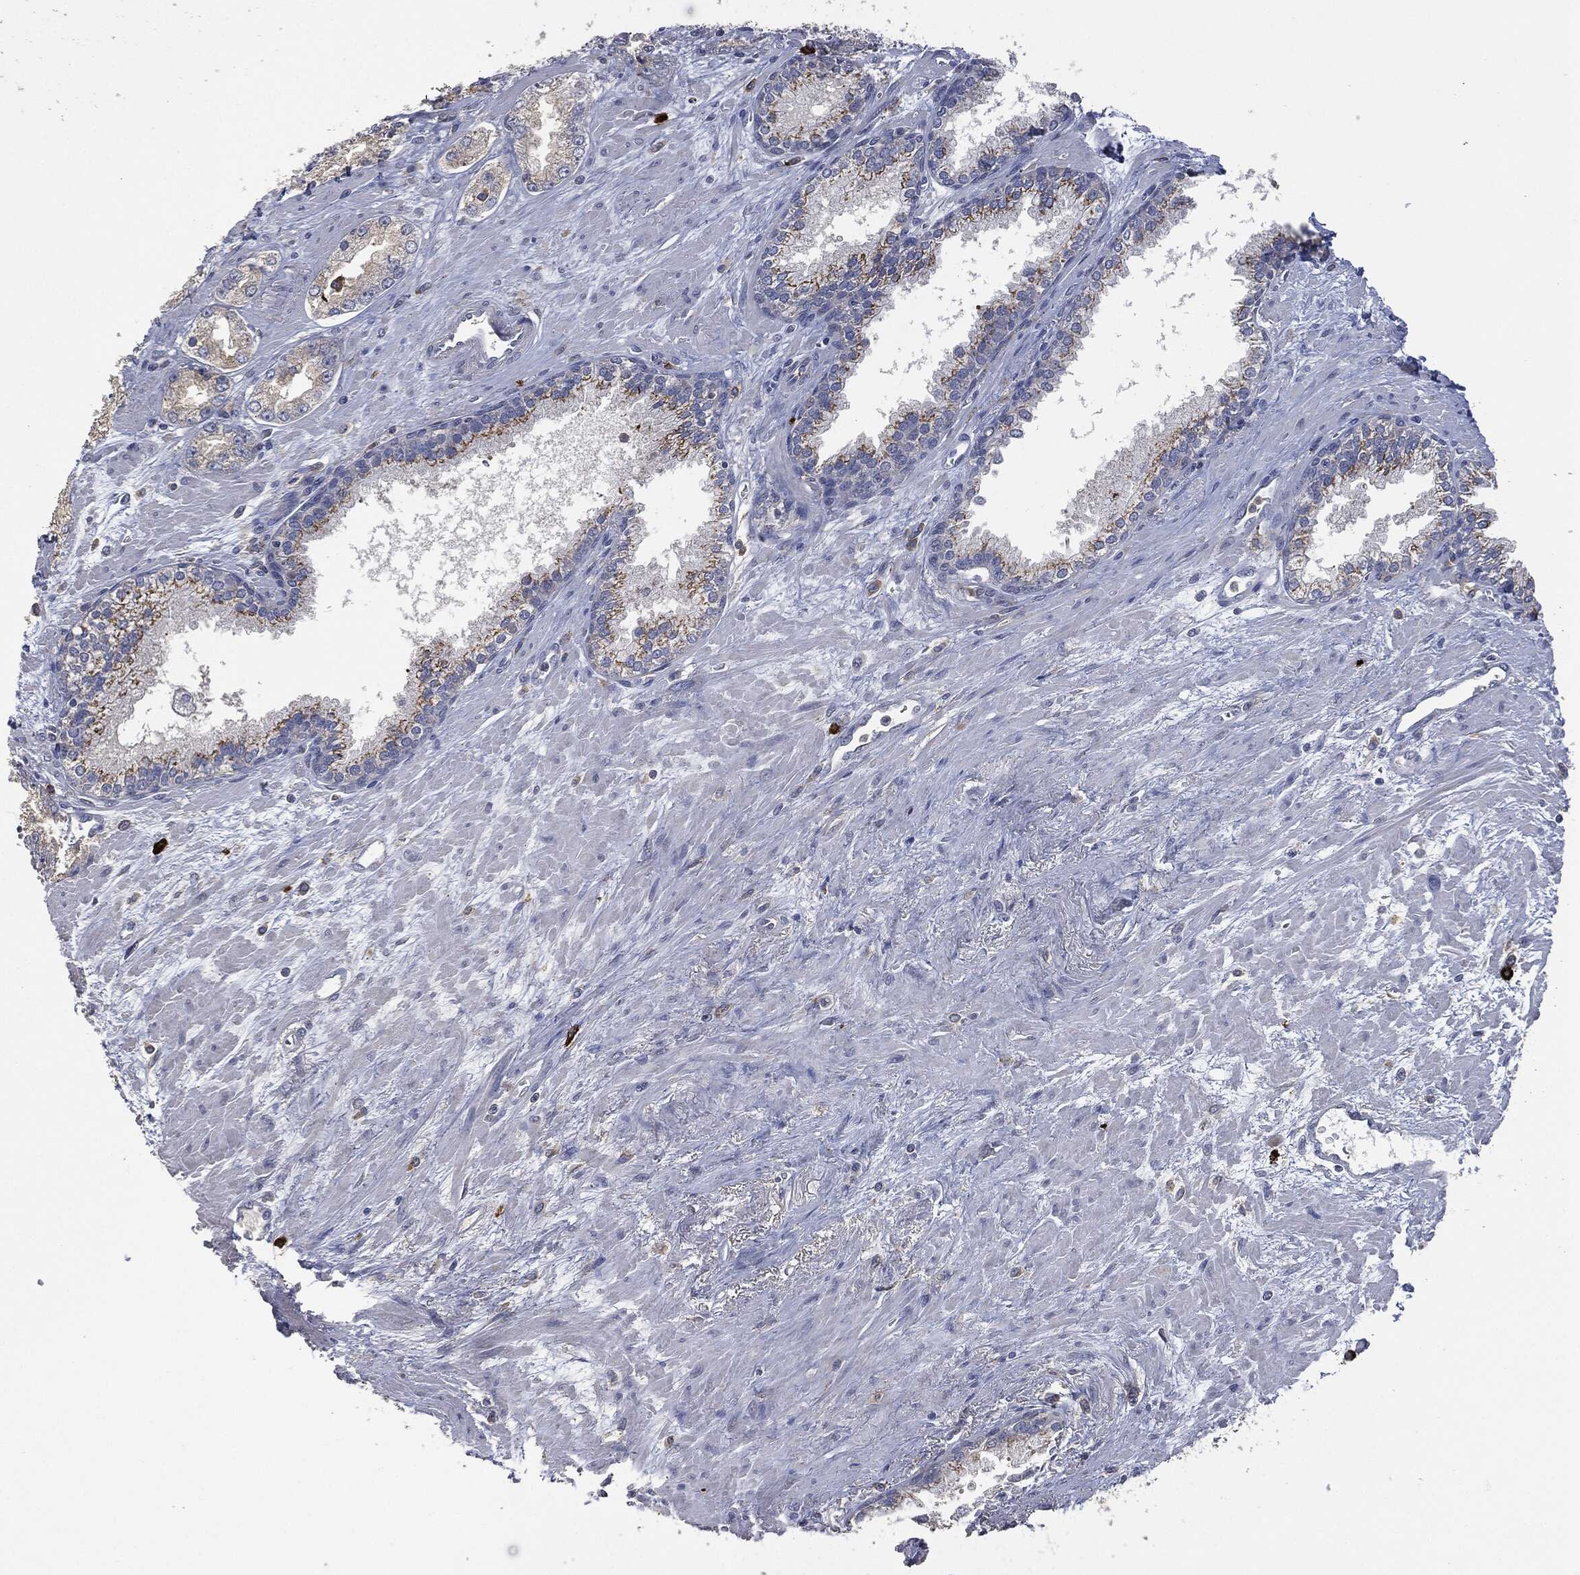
{"staining": {"intensity": "strong", "quantity": "25%-75%", "location": "cytoplasmic/membranous"}, "tissue": "prostate cancer", "cell_type": "Tumor cells", "image_type": "cancer", "snomed": [{"axis": "morphology", "description": "Adenocarcinoma, Medium grade"}, {"axis": "topography", "description": "Prostate"}], "caption": "Protein expression analysis of prostate cancer shows strong cytoplasmic/membranous staining in about 25%-75% of tumor cells. Nuclei are stained in blue.", "gene": "CD33", "patient": {"sex": "male", "age": 71}}